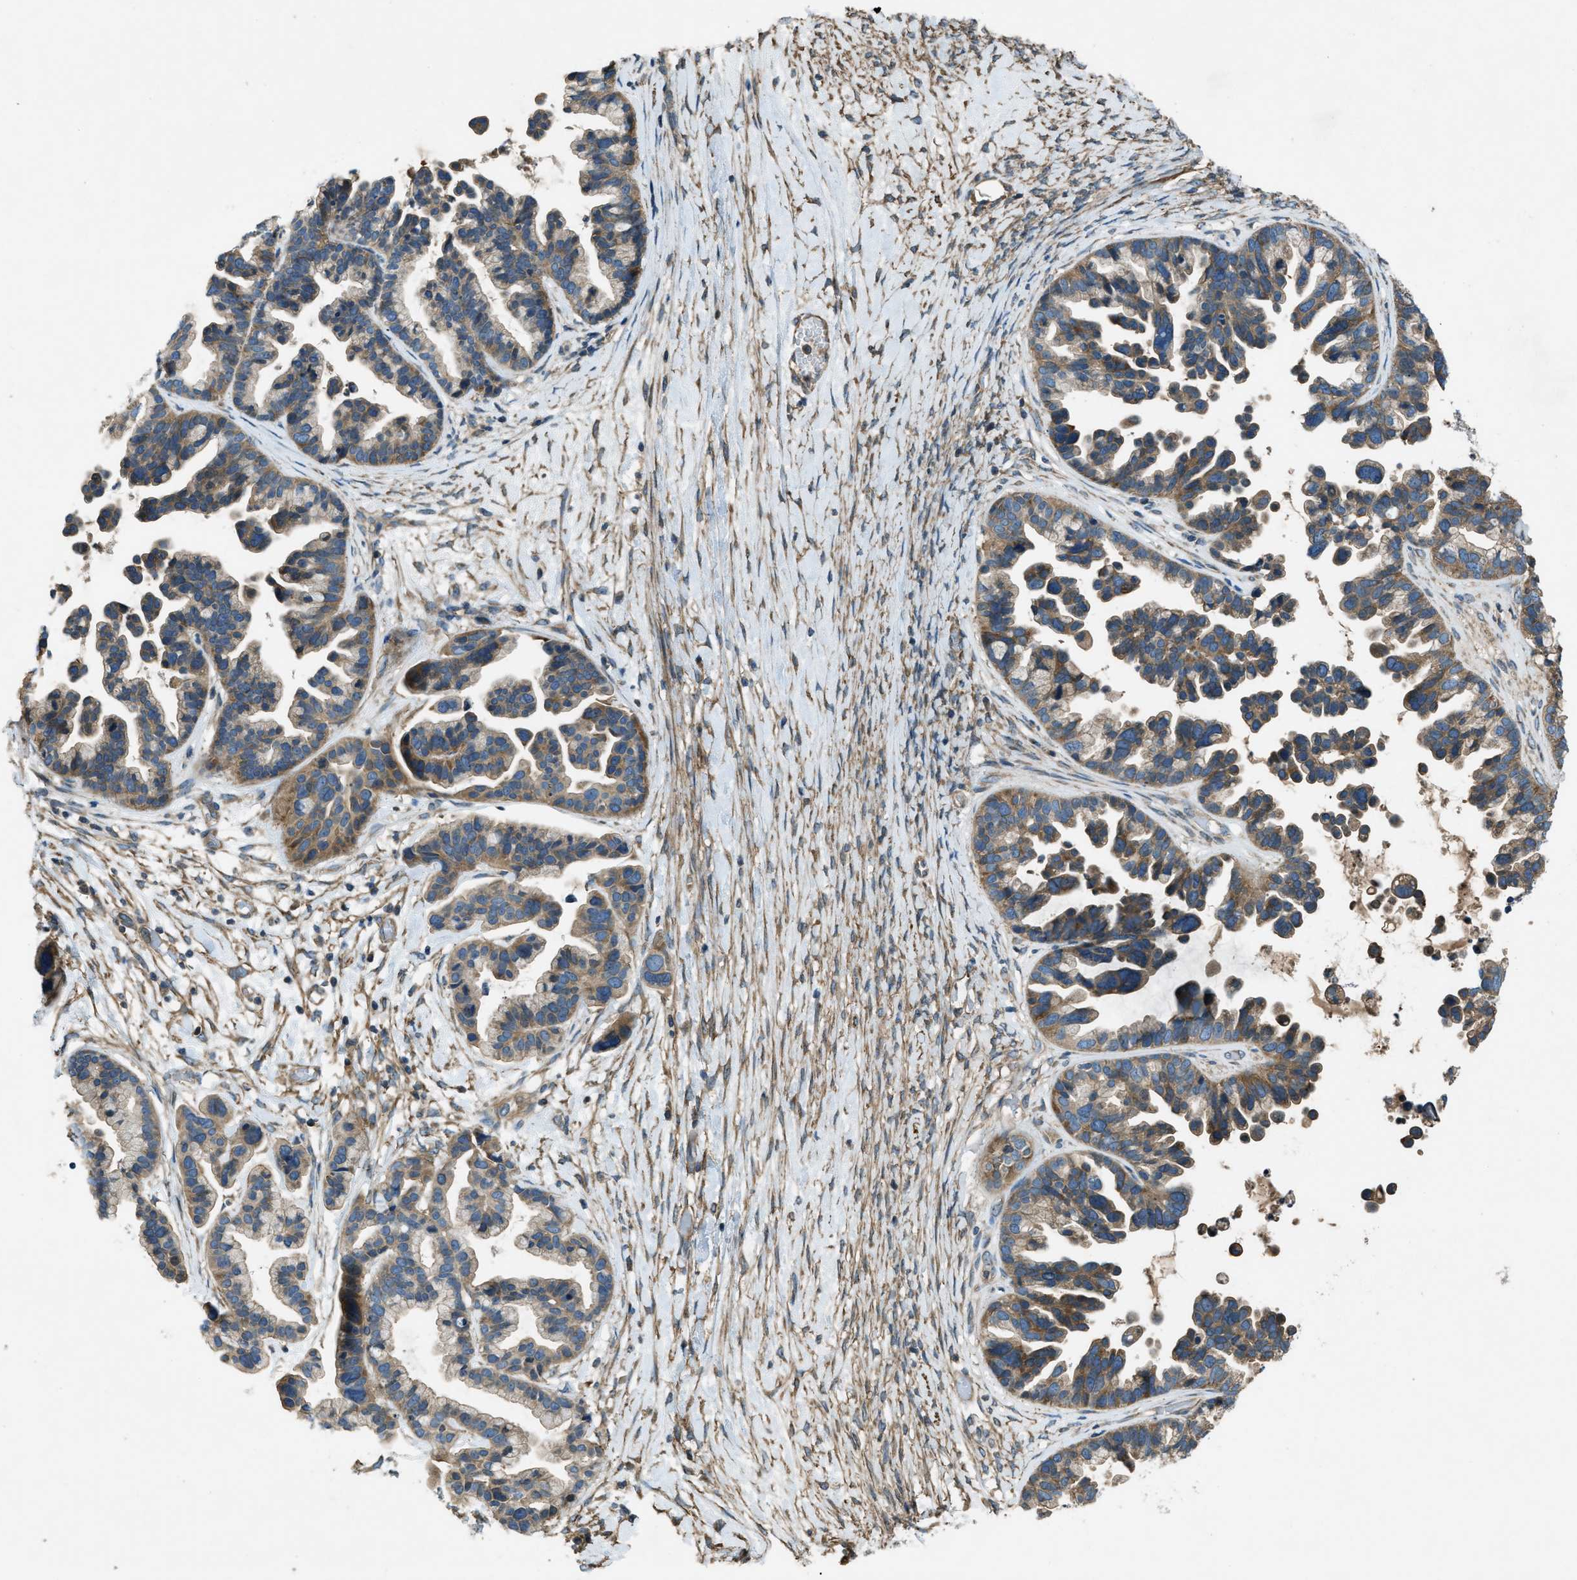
{"staining": {"intensity": "moderate", "quantity": ">75%", "location": "cytoplasmic/membranous"}, "tissue": "ovarian cancer", "cell_type": "Tumor cells", "image_type": "cancer", "snomed": [{"axis": "morphology", "description": "Cystadenocarcinoma, serous, NOS"}, {"axis": "topography", "description": "Ovary"}], "caption": "DAB immunohistochemical staining of human ovarian cancer (serous cystadenocarcinoma) shows moderate cytoplasmic/membranous protein staining in about >75% of tumor cells. Nuclei are stained in blue.", "gene": "VEZT", "patient": {"sex": "female", "age": 56}}